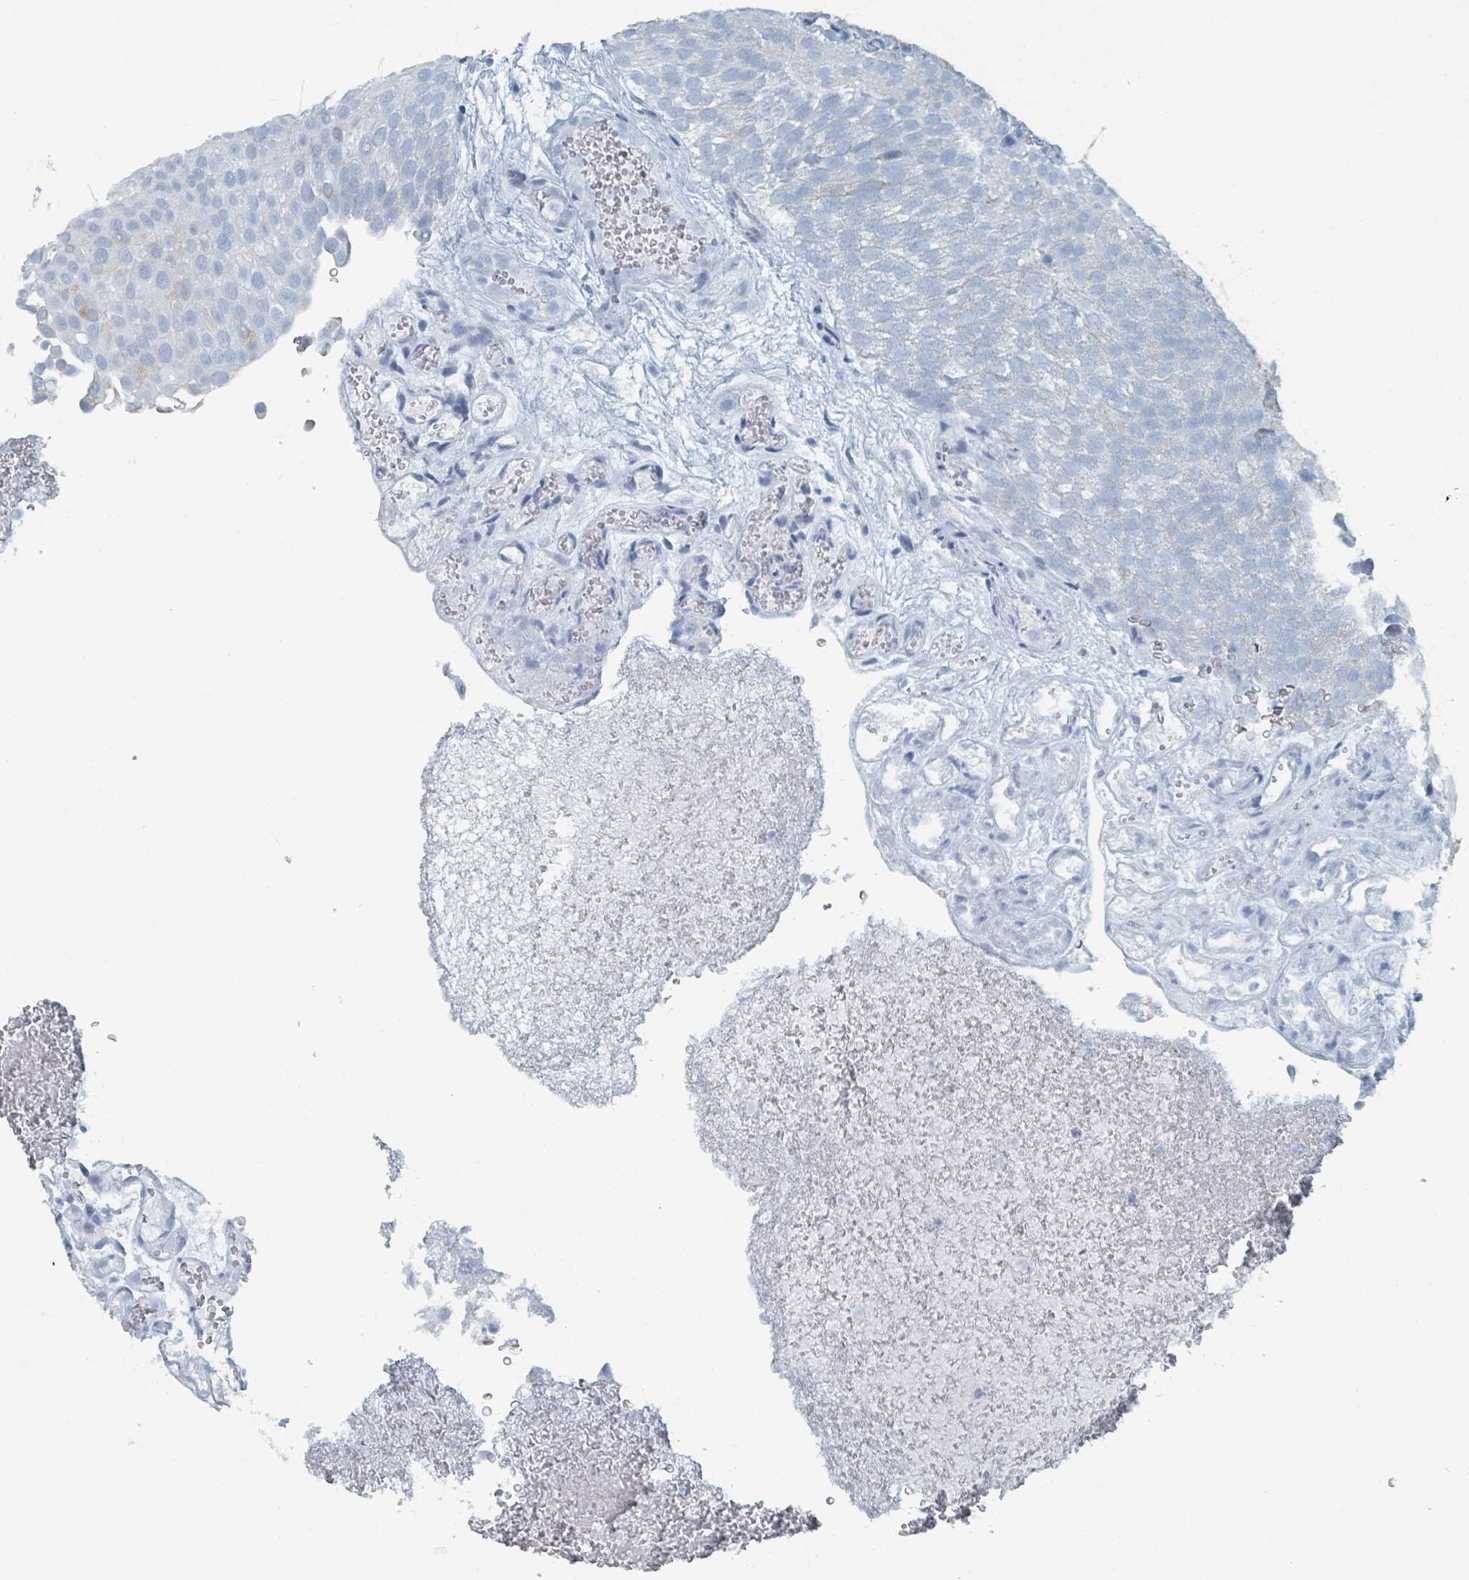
{"staining": {"intensity": "negative", "quantity": "none", "location": "none"}, "tissue": "urothelial cancer", "cell_type": "Tumor cells", "image_type": "cancer", "snomed": [{"axis": "morphology", "description": "Urothelial carcinoma, Low grade"}, {"axis": "topography", "description": "Urinary bladder"}], "caption": "This is a histopathology image of immunohistochemistry staining of urothelial carcinoma (low-grade), which shows no staining in tumor cells.", "gene": "GAMT", "patient": {"sex": "male", "age": 78}}